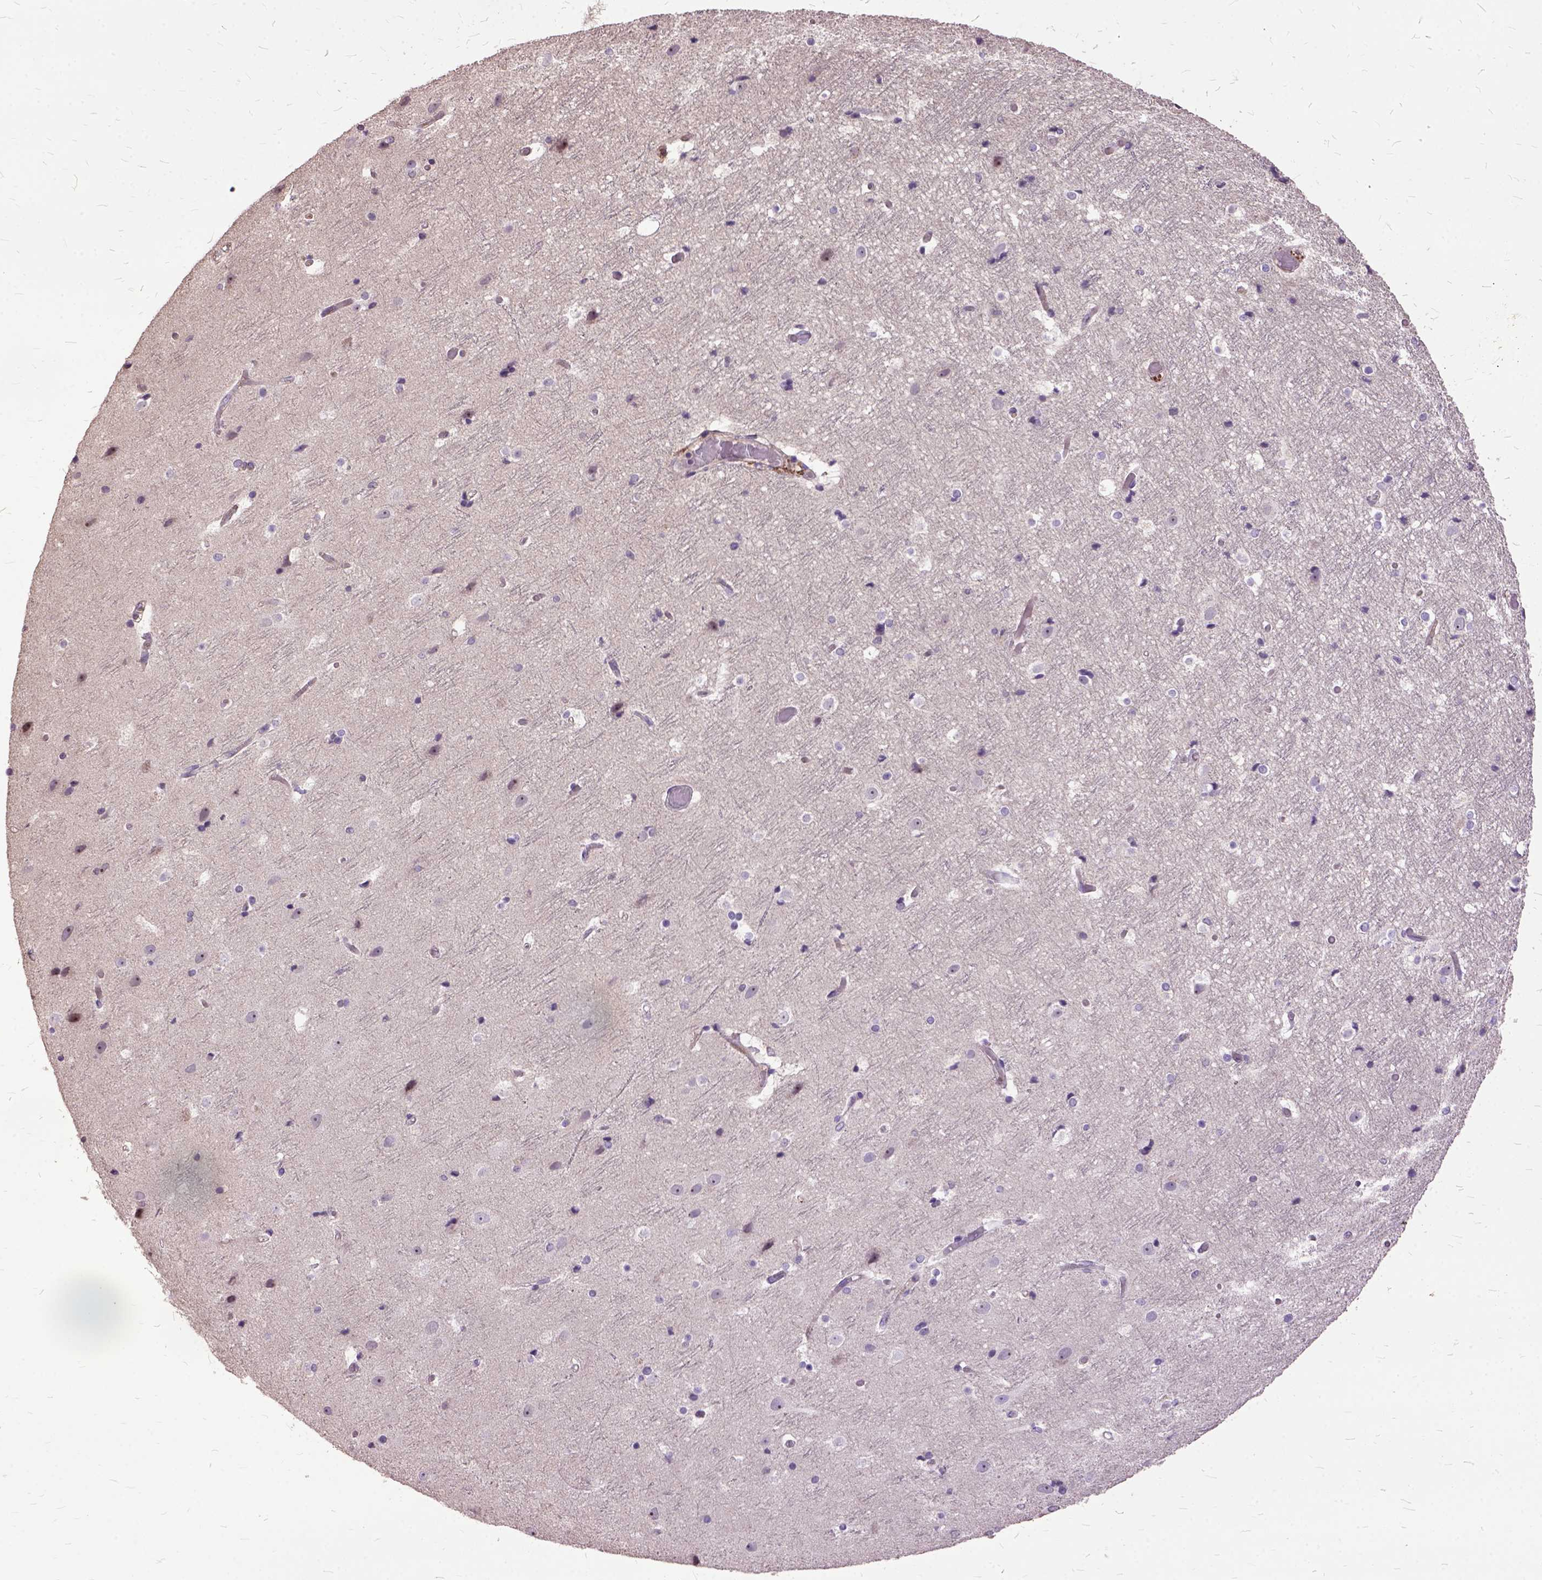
{"staining": {"intensity": "moderate", "quantity": ">75%", "location": "cytoplasmic/membranous"}, "tissue": "cerebral cortex", "cell_type": "Endothelial cells", "image_type": "normal", "snomed": [{"axis": "morphology", "description": "Normal tissue, NOS"}, {"axis": "topography", "description": "Cerebral cortex"}], "caption": "Cerebral cortex stained with DAB immunohistochemistry (IHC) displays medium levels of moderate cytoplasmic/membranous staining in about >75% of endothelial cells. (Brightfield microscopy of DAB IHC at high magnification).", "gene": "AREG", "patient": {"sex": "female", "age": 52}}